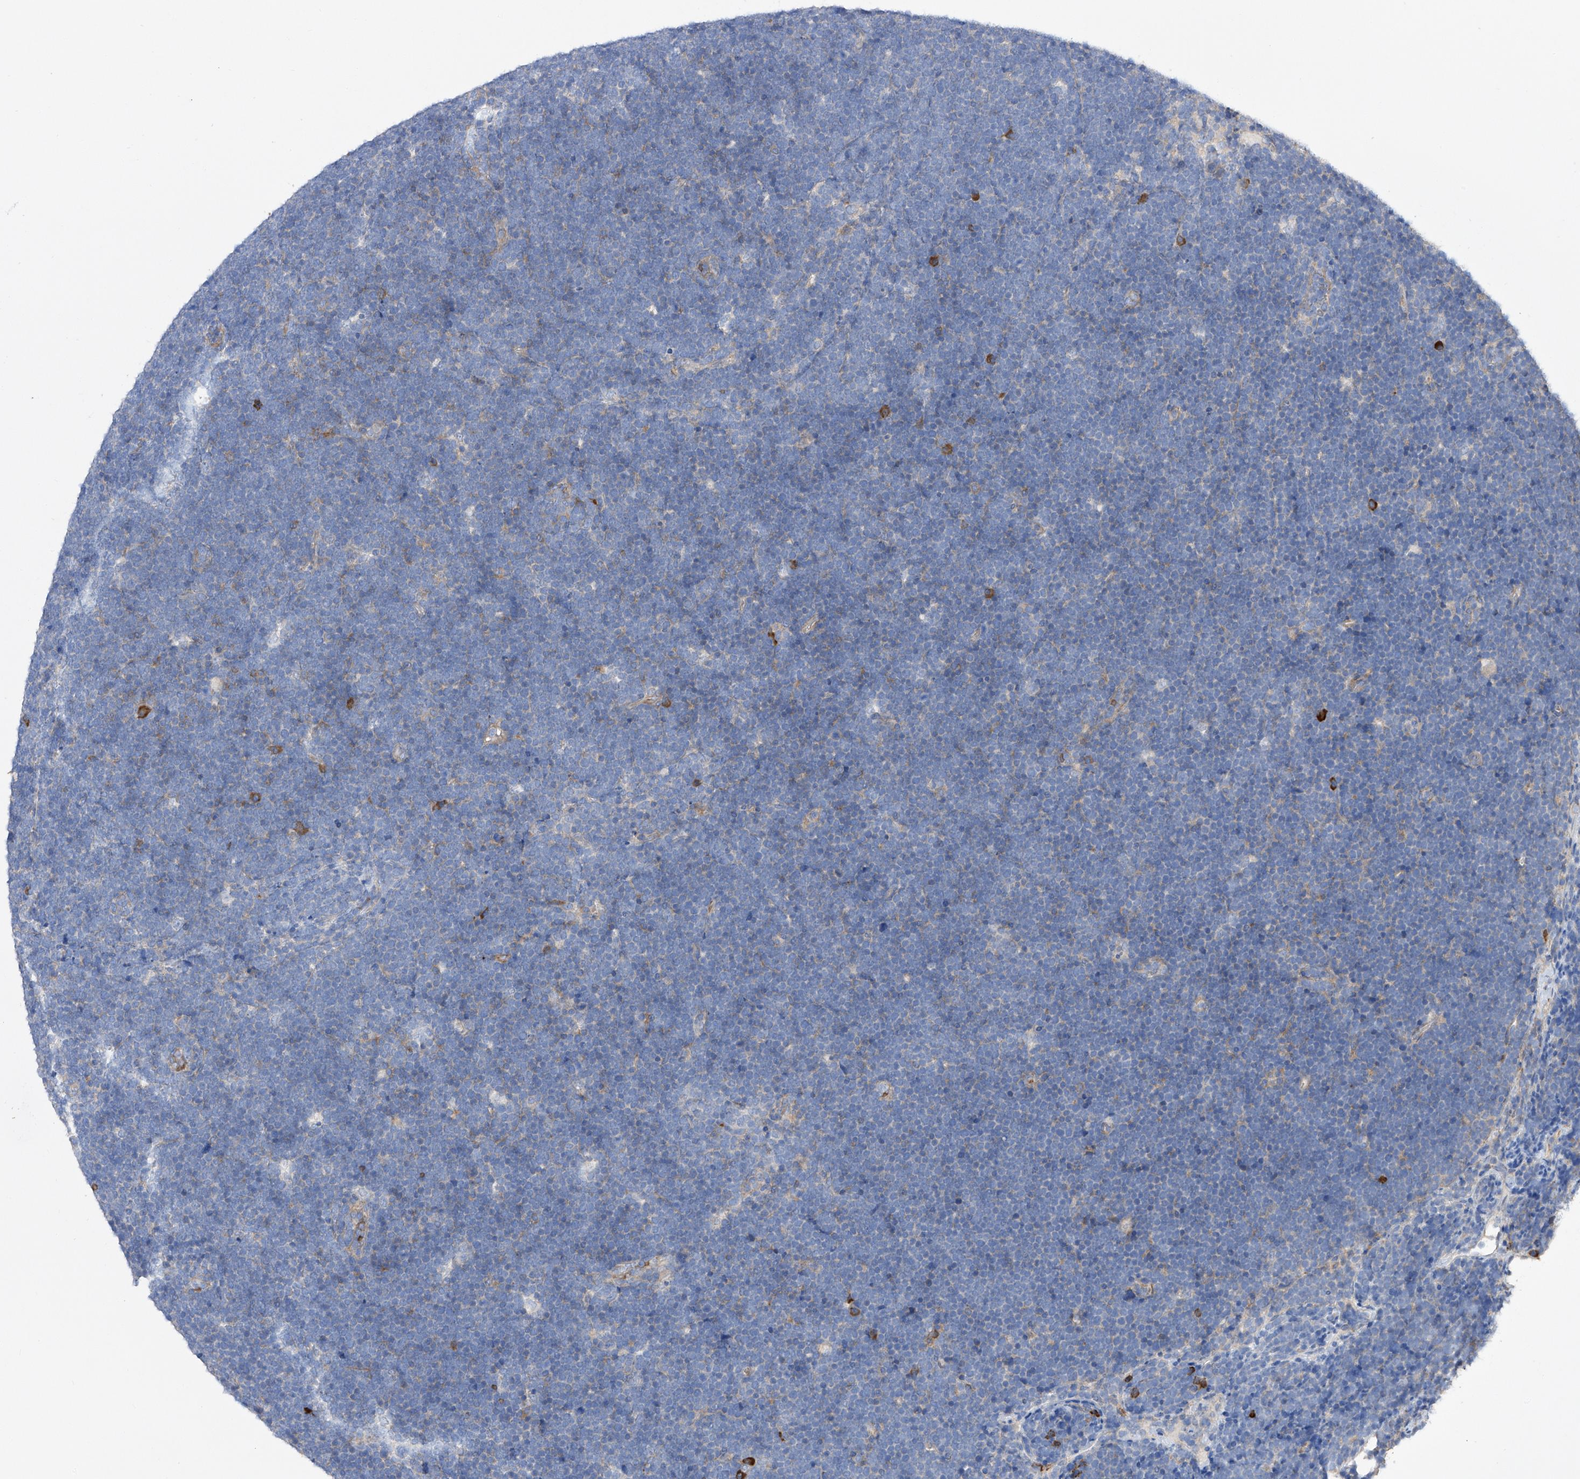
{"staining": {"intensity": "negative", "quantity": "none", "location": "none"}, "tissue": "lymphoma", "cell_type": "Tumor cells", "image_type": "cancer", "snomed": [{"axis": "morphology", "description": "Malignant lymphoma, non-Hodgkin's type, High grade"}, {"axis": "topography", "description": "Lymph node"}], "caption": "Tumor cells are negative for protein expression in human malignant lymphoma, non-Hodgkin's type (high-grade).", "gene": "NFATC4", "patient": {"sex": "male", "age": 13}}